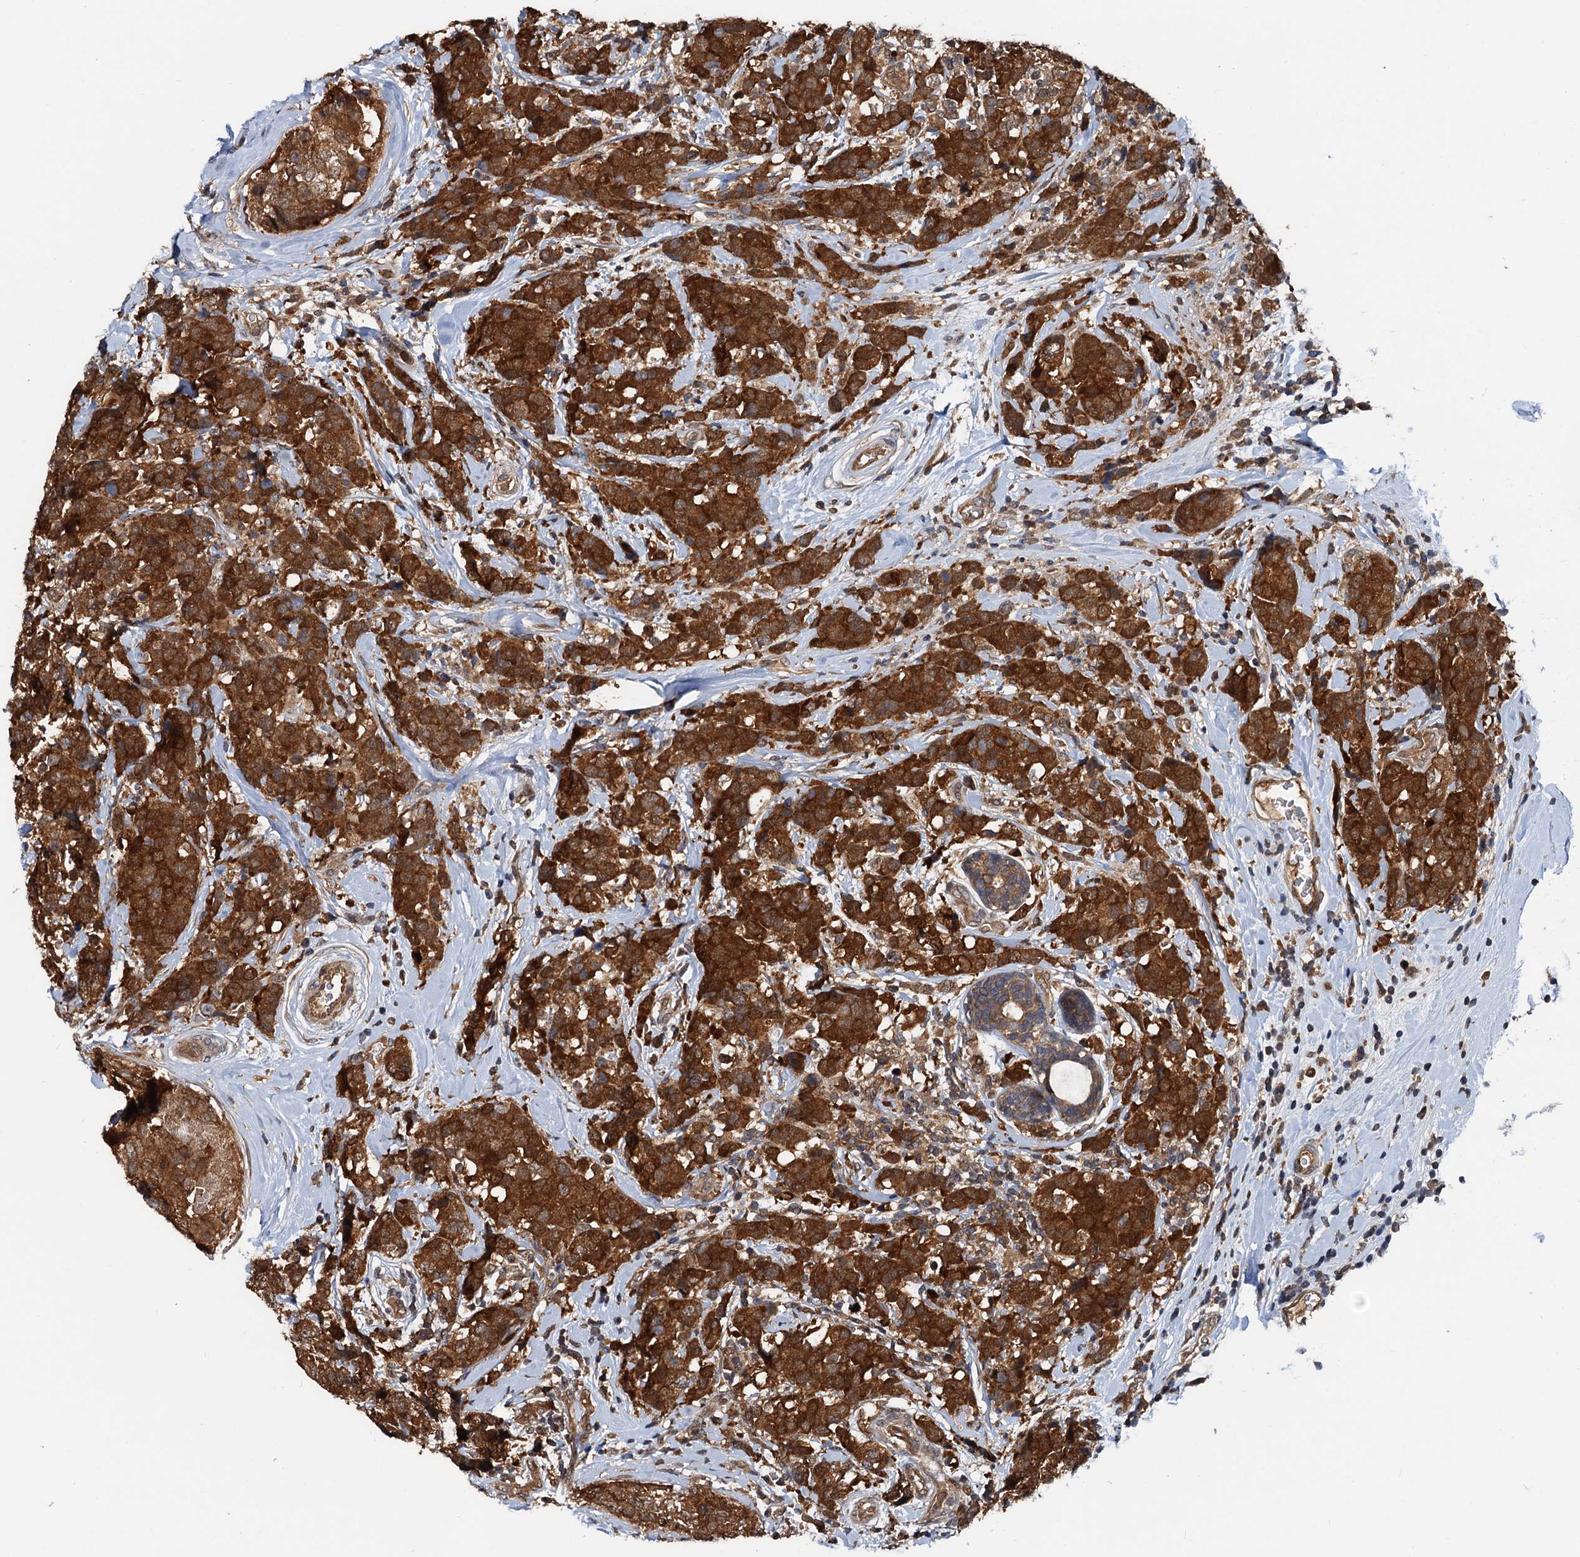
{"staining": {"intensity": "strong", "quantity": ">75%", "location": "cytoplasmic/membranous"}, "tissue": "breast cancer", "cell_type": "Tumor cells", "image_type": "cancer", "snomed": [{"axis": "morphology", "description": "Lobular carcinoma"}, {"axis": "topography", "description": "Breast"}], "caption": "The photomicrograph reveals a brown stain indicating the presence of a protein in the cytoplasmic/membranous of tumor cells in lobular carcinoma (breast).", "gene": "AAGAB", "patient": {"sex": "female", "age": 59}}